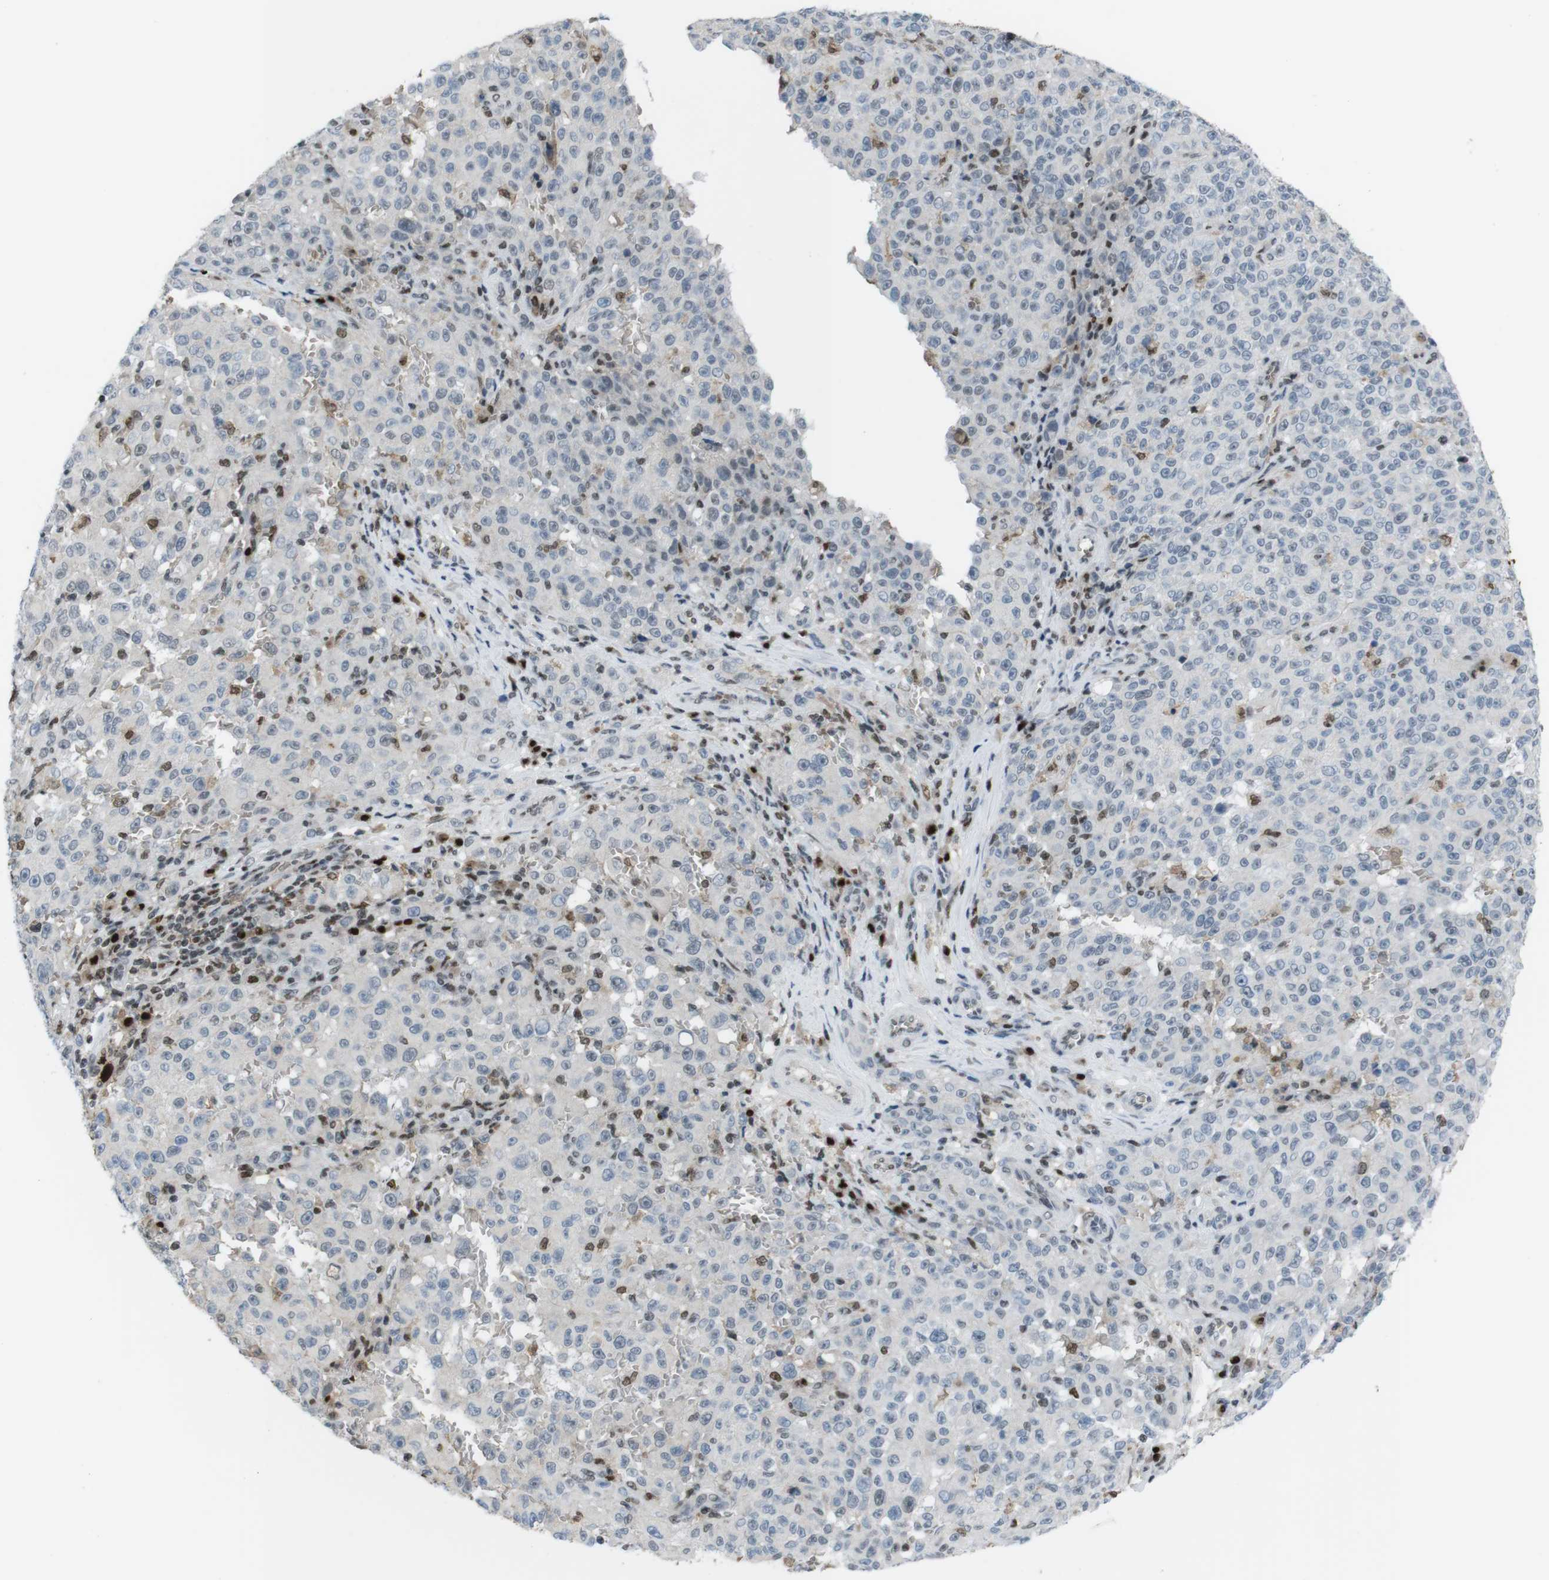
{"staining": {"intensity": "negative", "quantity": "none", "location": "none"}, "tissue": "melanoma", "cell_type": "Tumor cells", "image_type": "cancer", "snomed": [{"axis": "morphology", "description": "Malignant melanoma, NOS"}, {"axis": "topography", "description": "Skin"}], "caption": "Protein analysis of melanoma displays no significant staining in tumor cells.", "gene": "SUB1", "patient": {"sex": "female", "age": 82}}